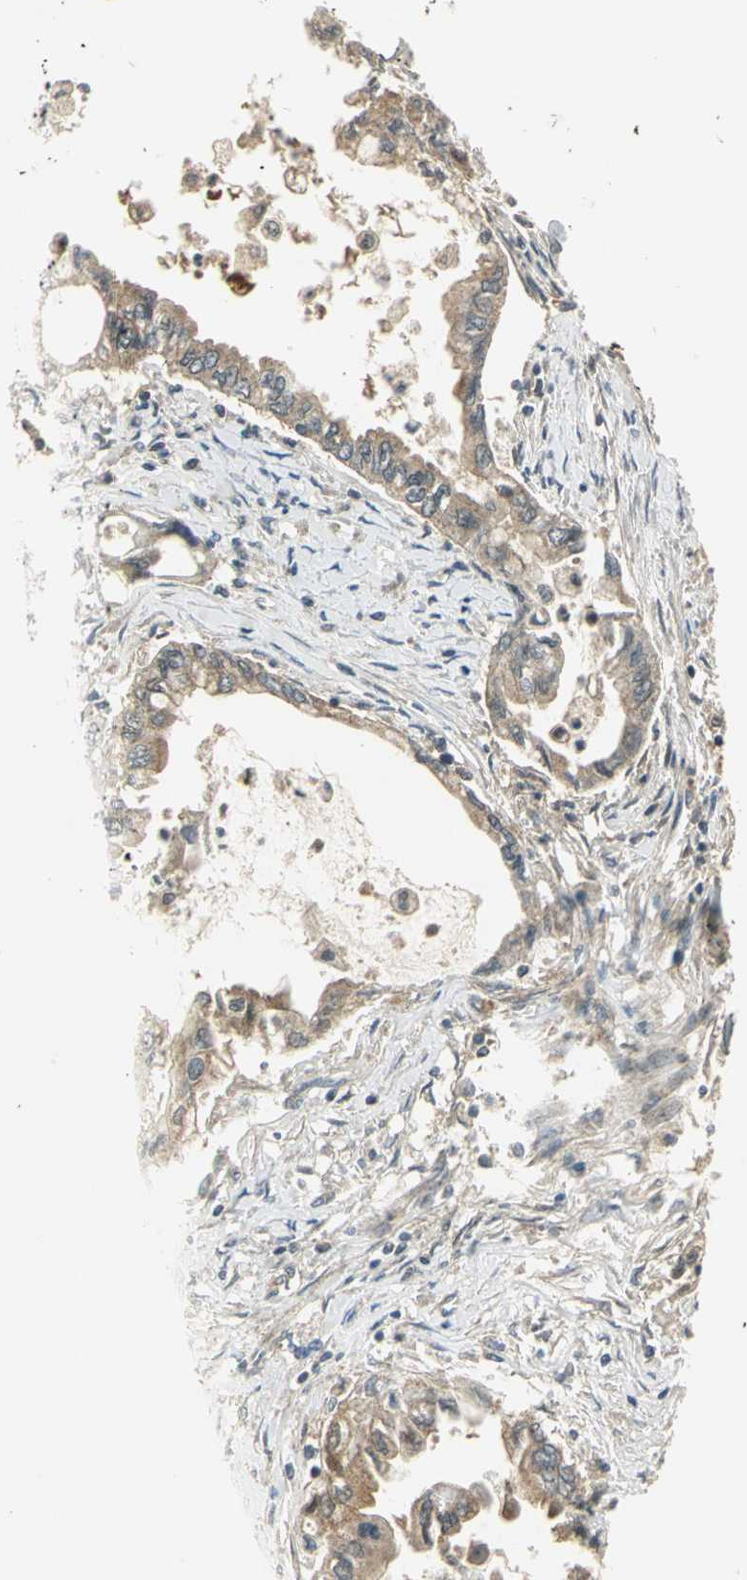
{"staining": {"intensity": "weak", "quantity": ">75%", "location": "cytoplasmic/membranous"}, "tissue": "pancreatic cancer", "cell_type": "Tumor cells", "image_type": "cancer", "snomed": [{"axis": "morphology", "description": "Adenocarcinoma, NOS"}, {"axis": "topography", "description": "Pancreas"}], "caption": "DAB (3,3'-diaminobenzidine) immunohistochemical staining of pancreatic adenocarcinoma demonstrates weak cytoplasmic/membranous protein positivity in approximately >75% of tumor cells. (DAB (3,3'-diaminobenzidine) IHC with brightfield microscopy, high magnification).", "gene": "MAPK8IP3", "patient": {"sex": "female", "age": 57}}